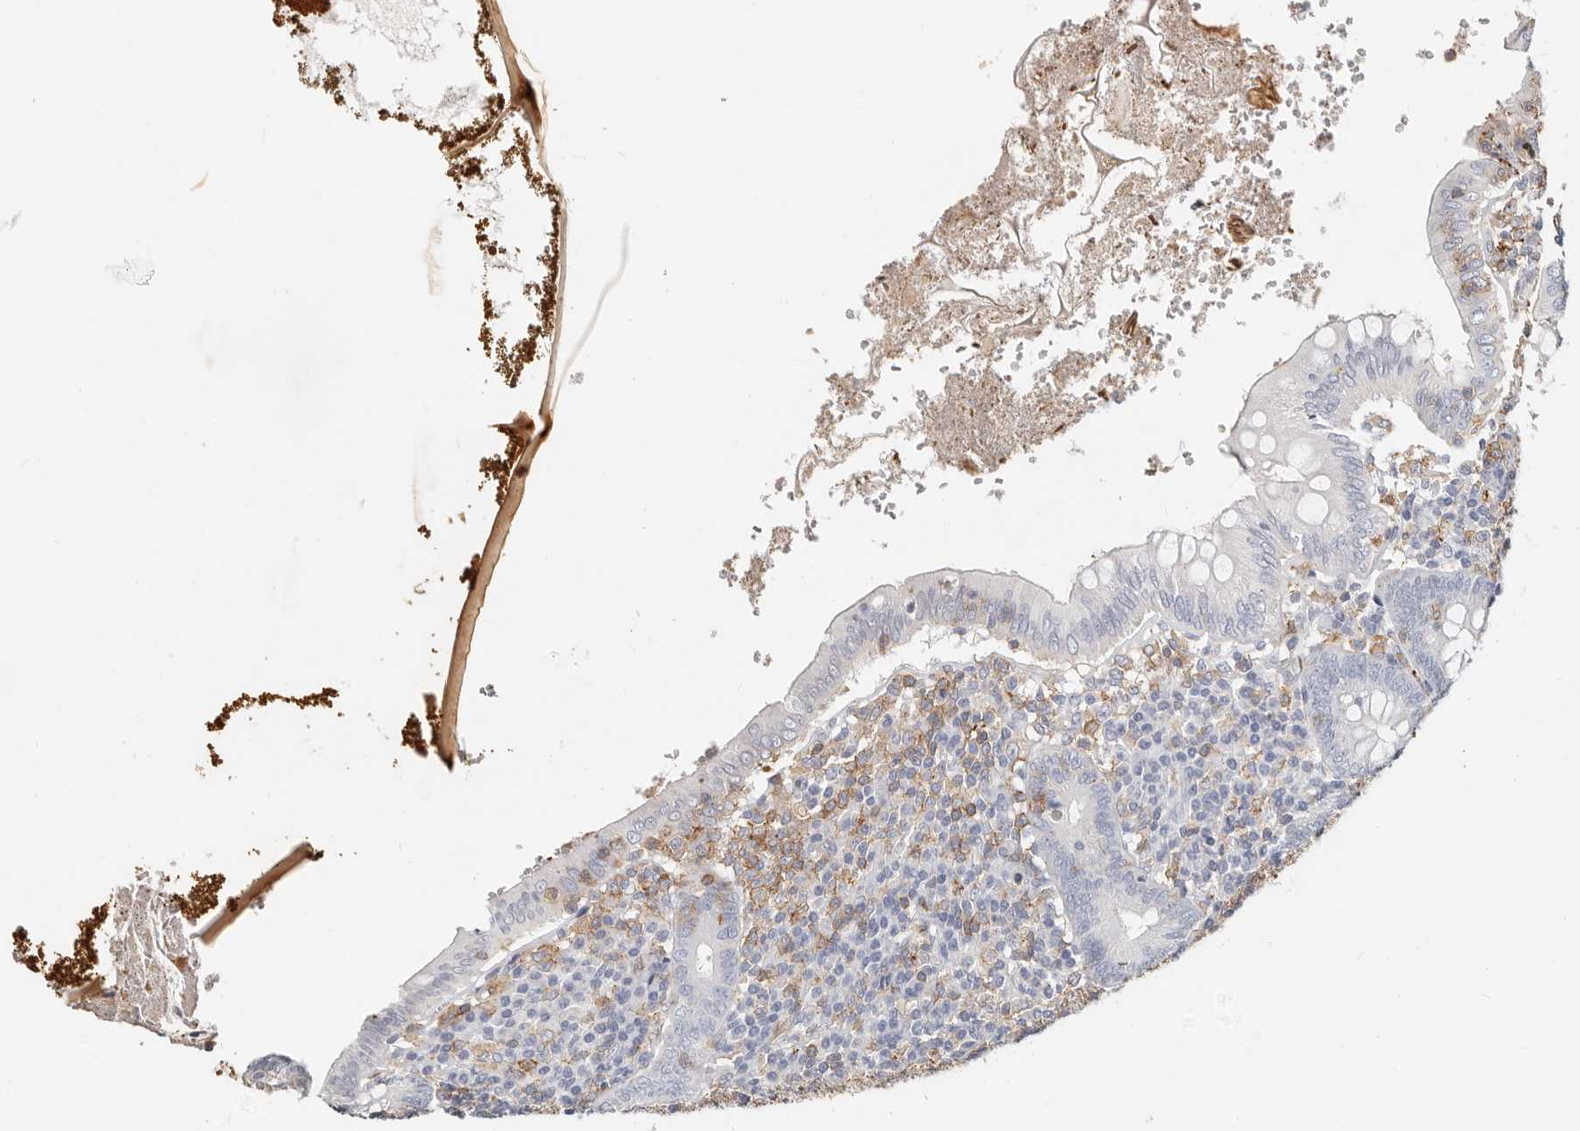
{"staining": {"intensity": "negative", "quantity": "none", "location": "none"}, "tissue": "appendix", "cell_type": "Glandular cells", "image_type": "normal", "snomed": [{"axis": "morphology", "description": "Normal tissue, NOS"}, {"axis": "topography", "description": "Appendix"}], "caption": "An image of appendix stained for a protein demonstrates no brown staining in glandular cells. The staining was performed using DAB to visualize the protein expression in brown, while the nuclei were stained in blue with hematoxylin (Magnification: 20x).", "gene": "TMEM63B", "patient": {"sex": "male", "age": 8}}